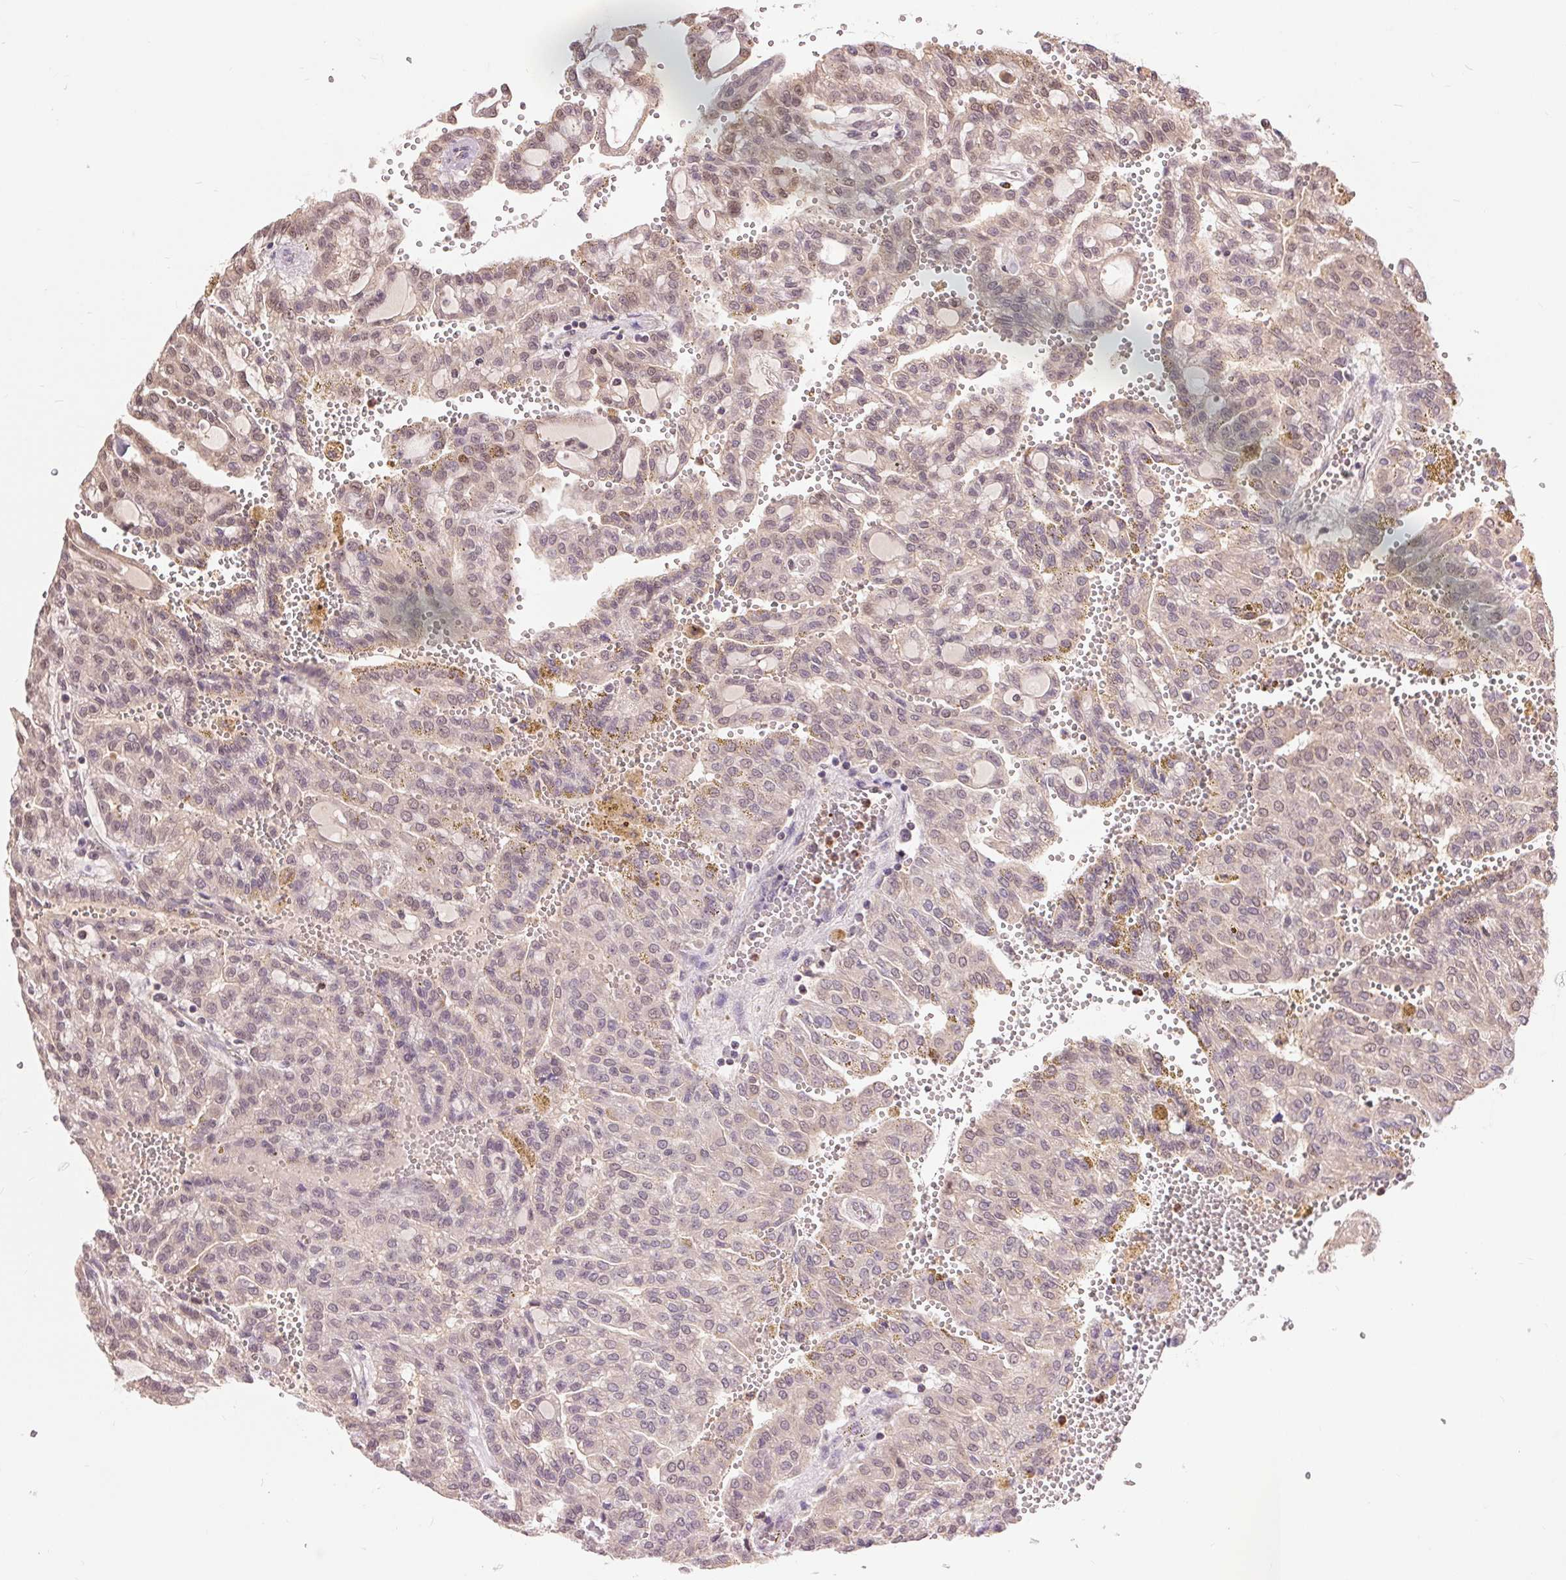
{"staining": {"intensity": "weak", "quantity": ">75%", "location": "nuclear"}, "tissue": "renal cancer", "cell_type": "Tumor cells", "image_type": "cancer", "snomed": [{"axis": "morphology", "description": "Adenocarcinoma, NOS"}, {"axis": "topography", "description": "Kidney"}], "caption": "Protein staining of renal adenocarcinoma tissue exhibits weak nuclear positivity in about >75% of tumor cells.", "gene": "TMEM273", "patient": {"sex": "male", "age": 63}}